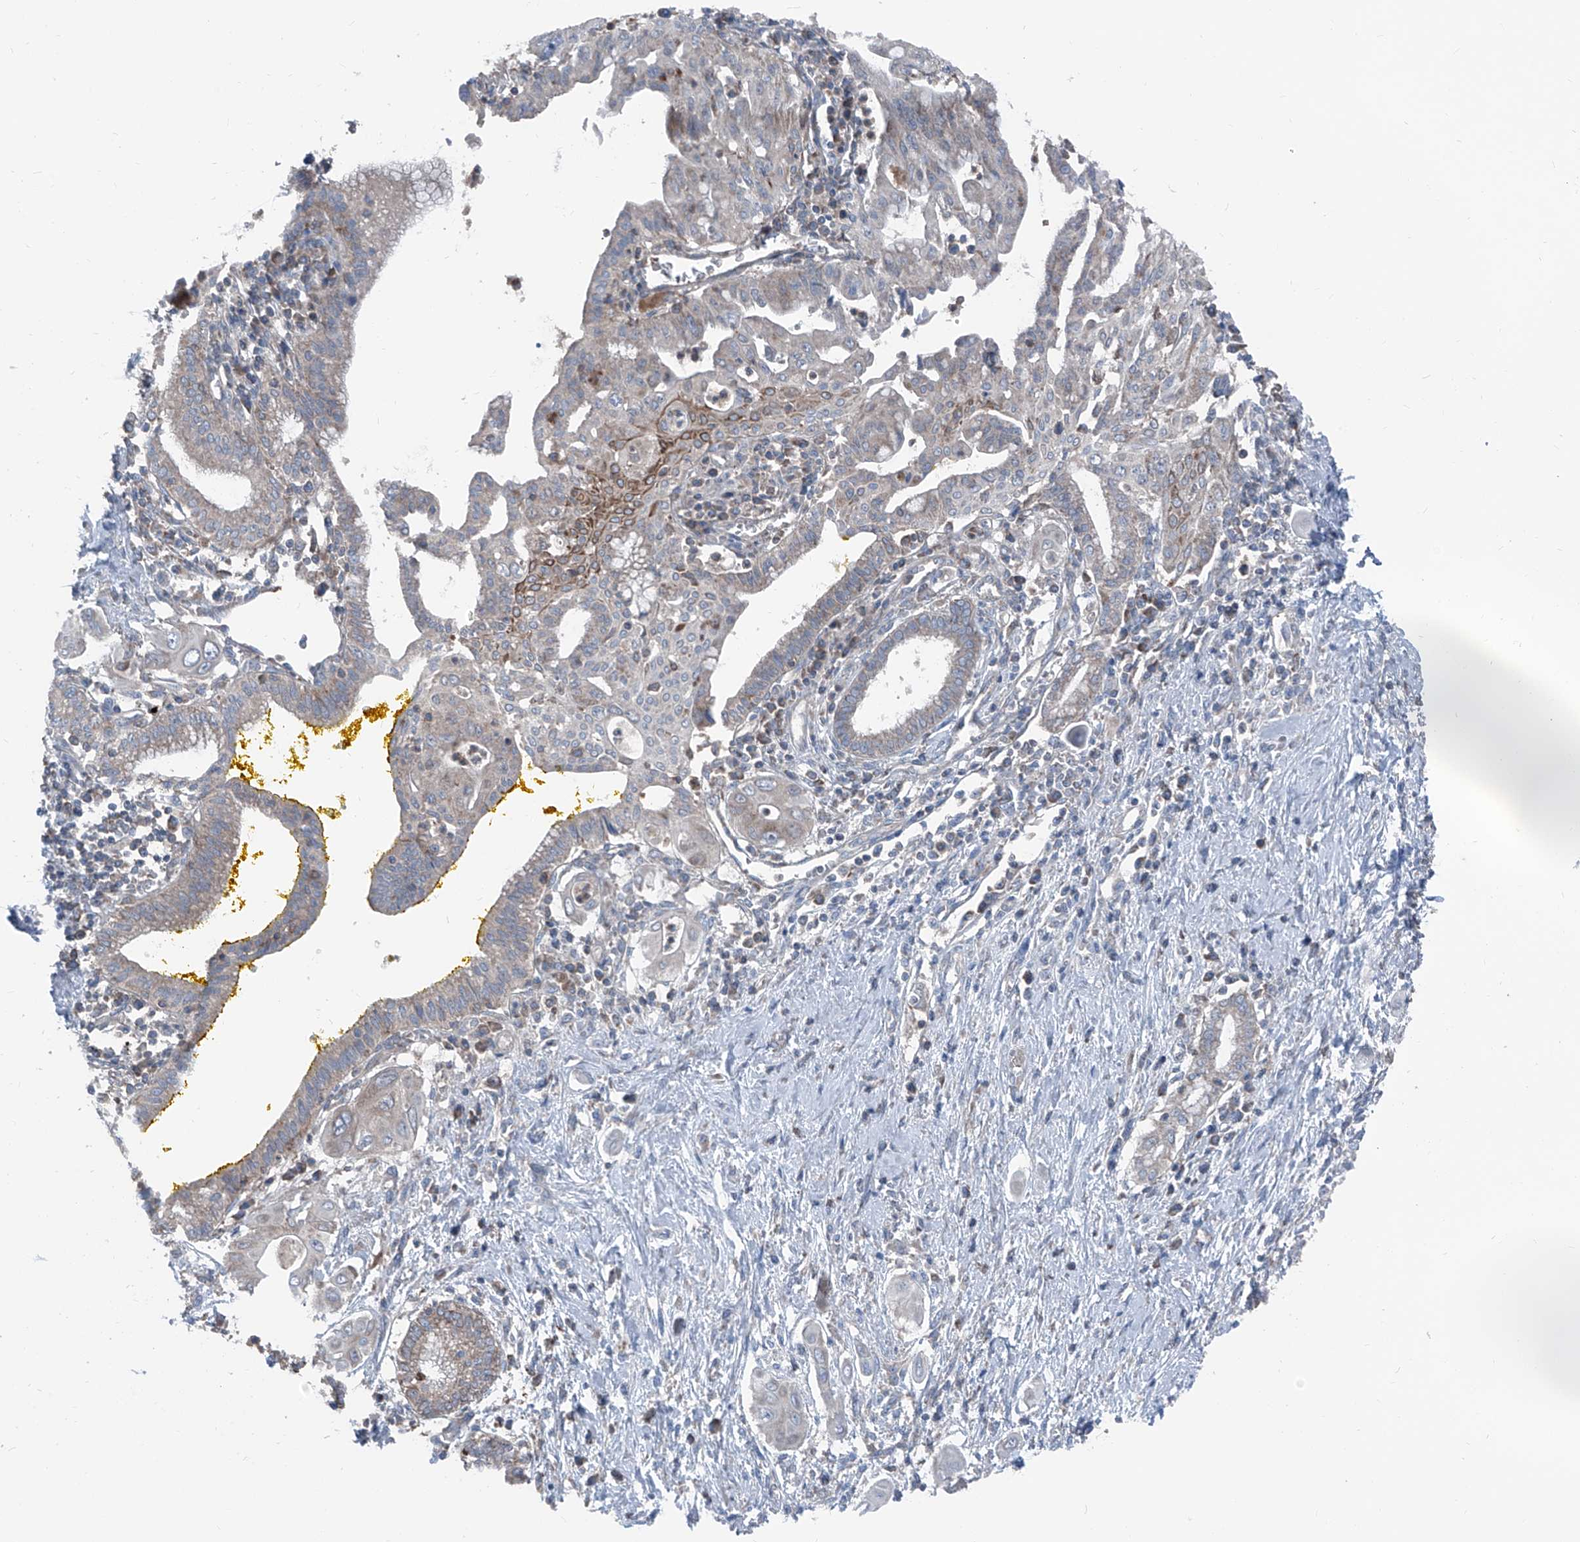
{"staining": {"intensity": "negative", "quantity": "none", "location": "none"}, "tissue": "pancreatic cancer", "cell_type": "Tumor cells", "image_type": "cancer", "snomed": [{"axis": "morphology", "description": "Adenocarcinoma, NOS"}, {"axis": "topography", "description": "Pancreas"}], "caption": "IHC of pancreatic cancer displays no positivity in tumor cells.", "gene": "GPAT3", "patient": {"sex": "male", "age": 58}}